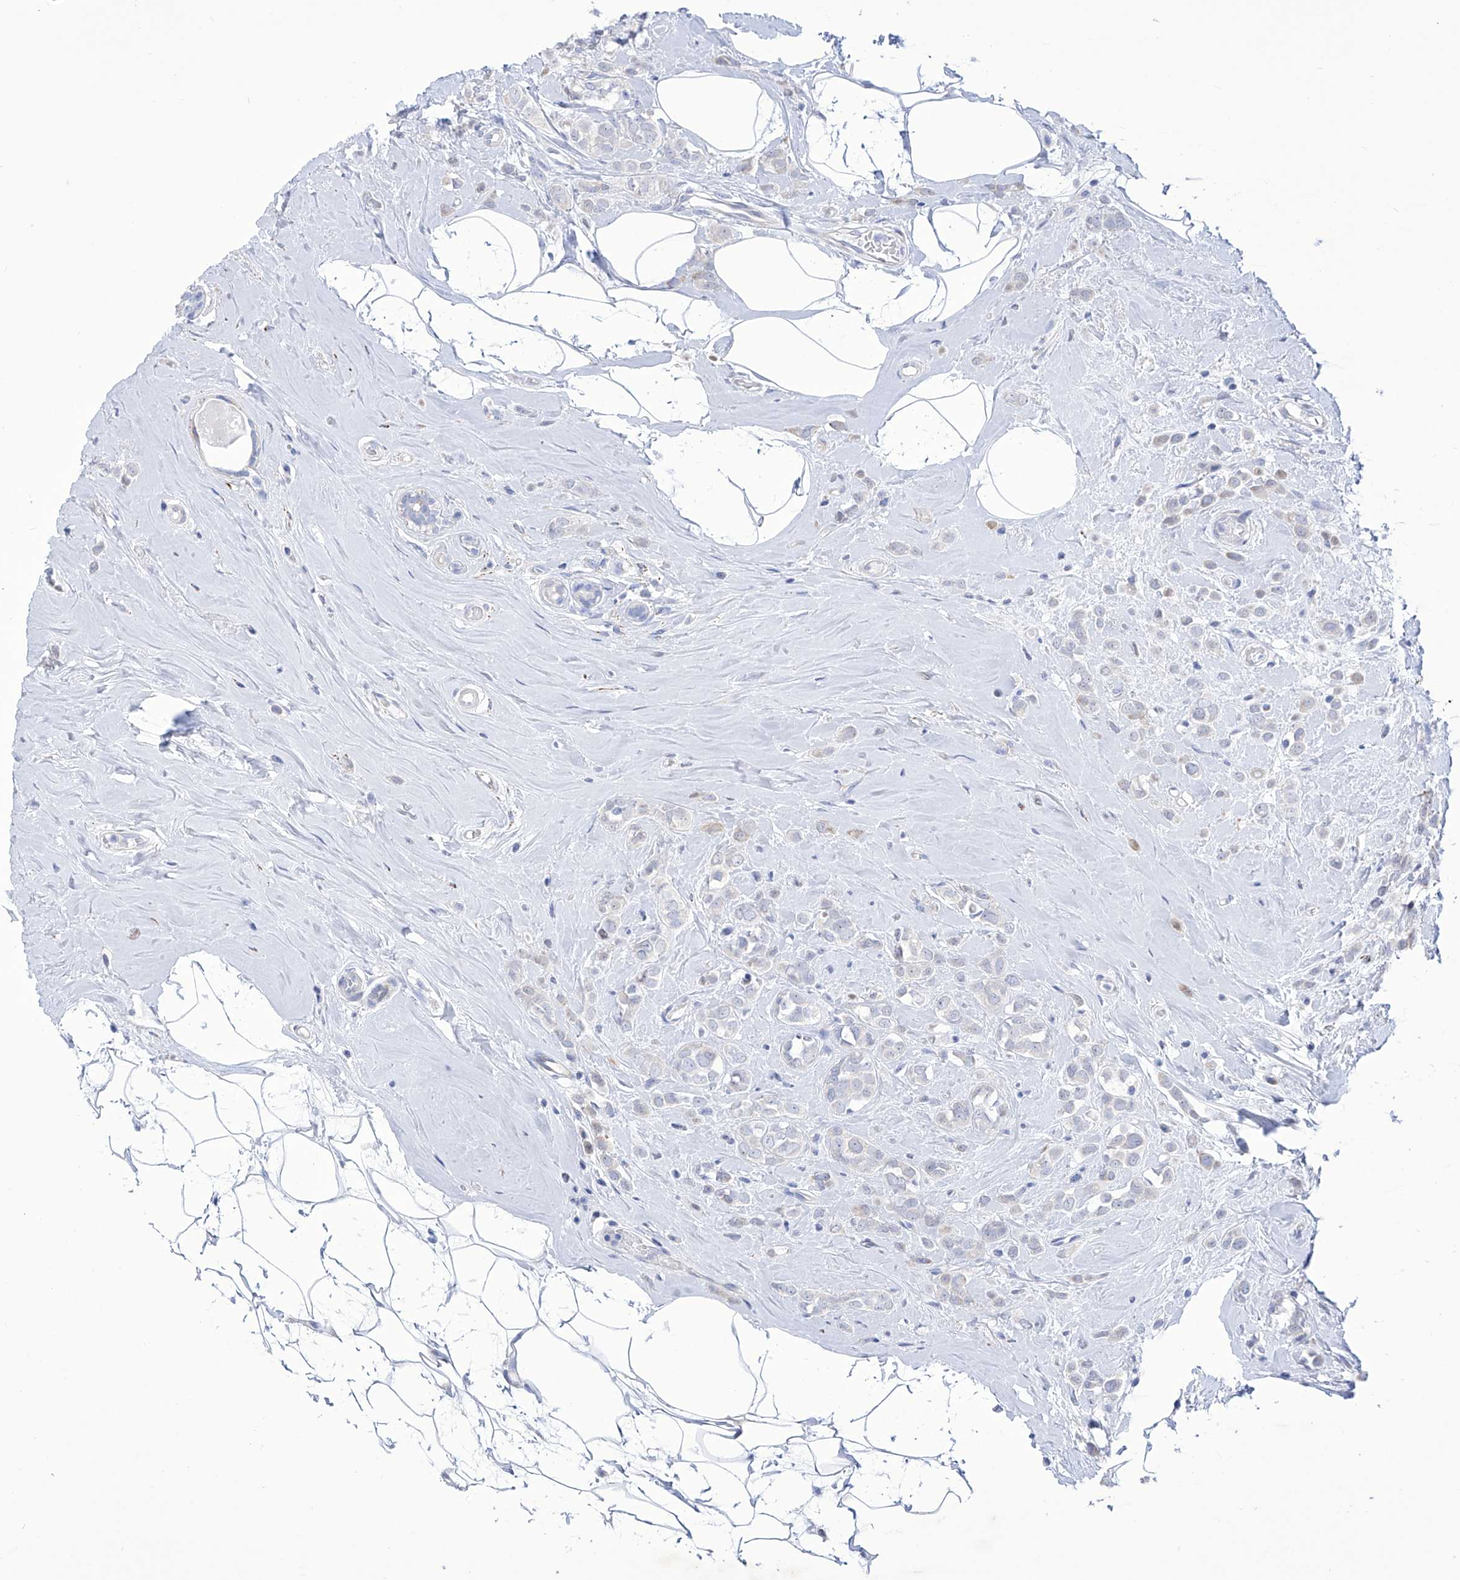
{"staining": {"intensity": "negative", "quantity": "none", "location": "none"}, "tissue": "breast cancer", "cell_type": "Tumor cells", "image_type": "cancer", "snomed": [{"axis": "morphology", "description": "Lobular carcinoma"}, {"axis": "topography", "description": "Breast"}], "caption": "Tumor cells show no significant expression in breast cancer (lobular carcinoma).", "gene": "C1orf87", "patient": {"sex": "female", "age": 47}}